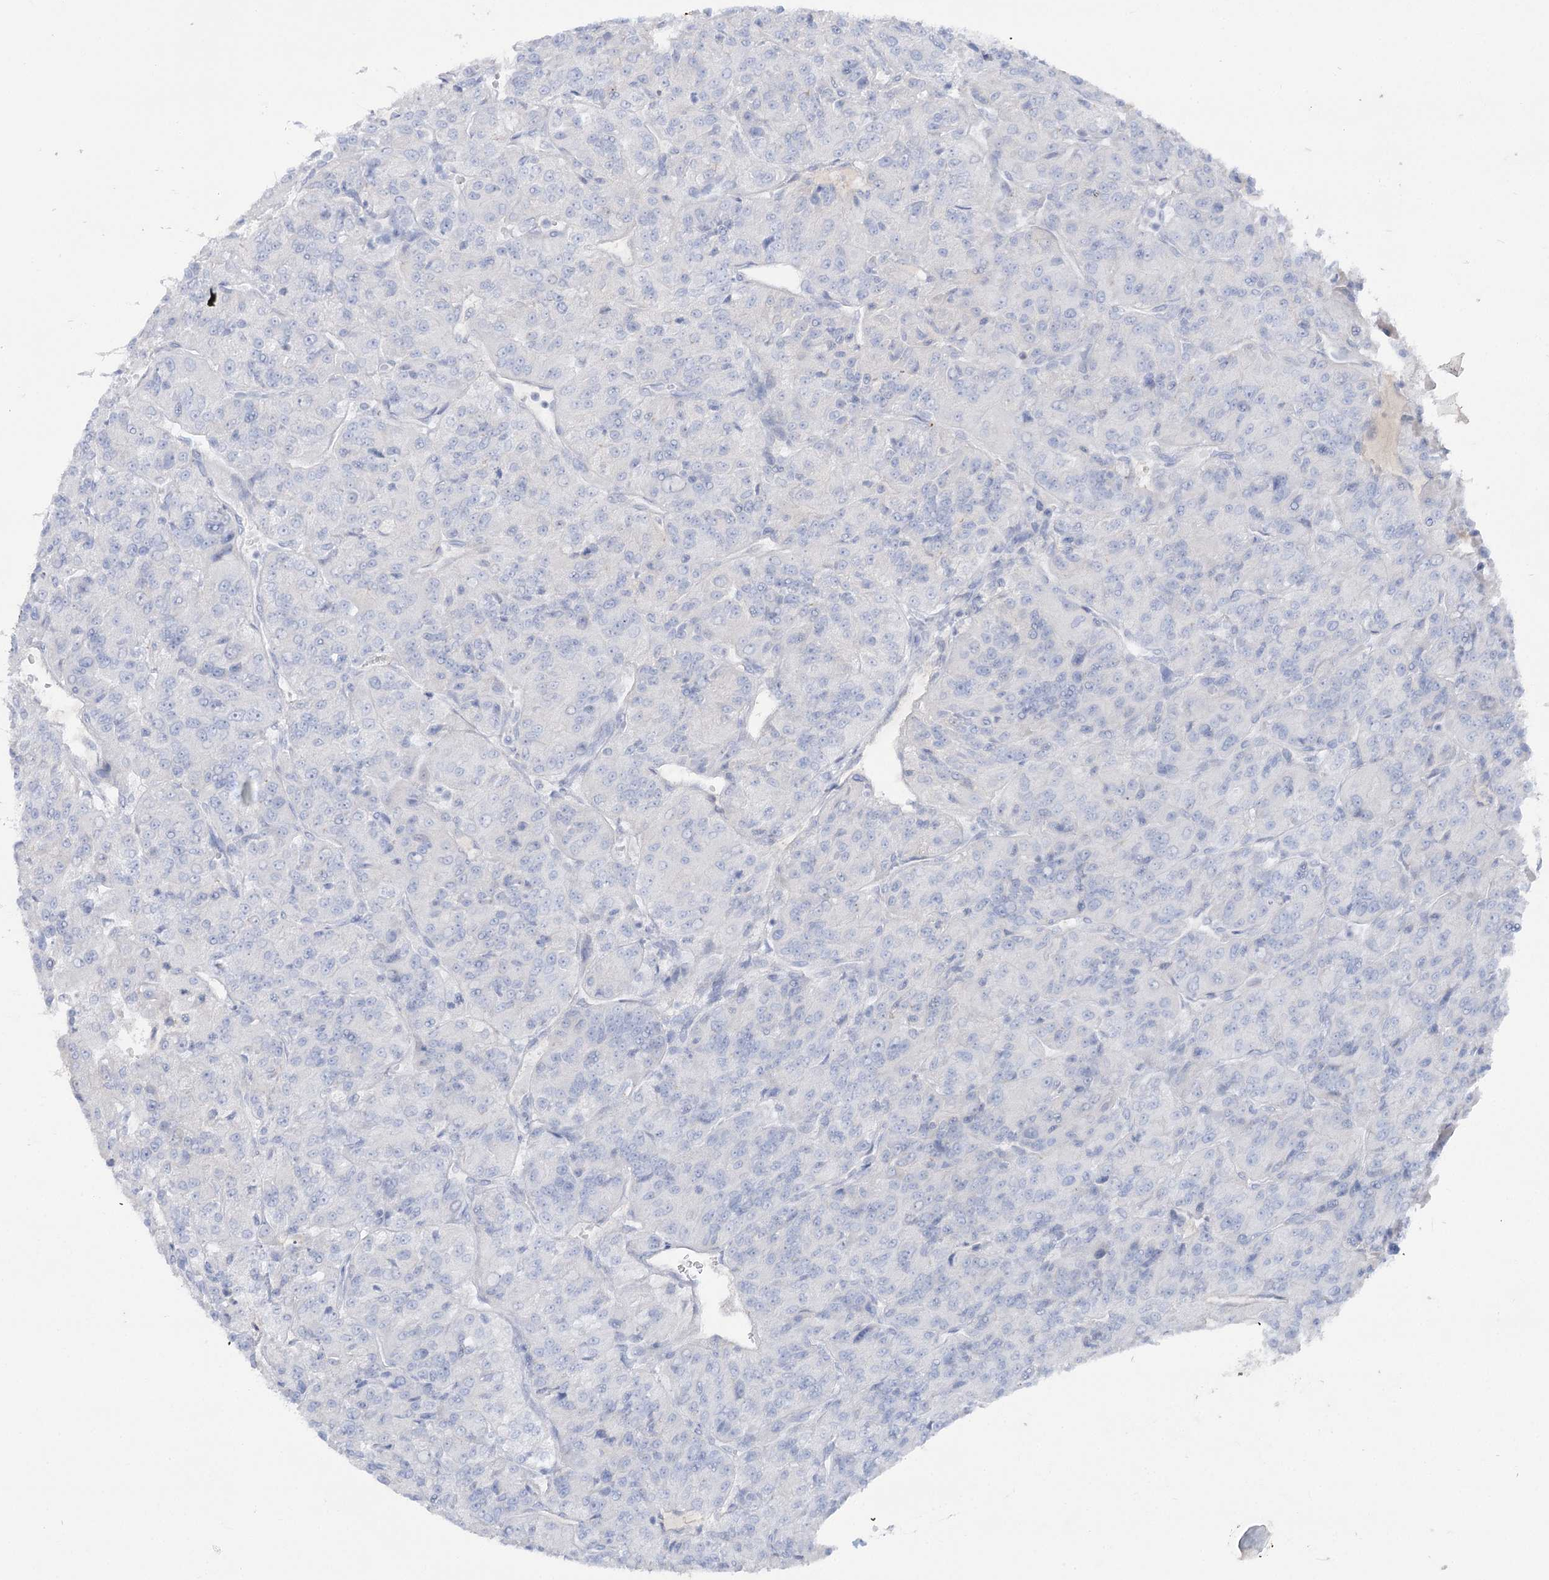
{"staining": {"intensity": "negative", "quantity": "none", "location": "none"}, "tissue": "renal cancer", "cell_type": "Tumor cells", "image_type": "cancer", "snomed": [{"axis": "morphology", "description": "Adenocarcinoma, NOS"}, {"axis": "topography", "description": "Kidney"}], "caption": "This photomicrograph is of renal adenocarcinoma stained with immunohistochemistry (IHC) to label a protein in brown with the nuclei are counter-stained blue. There is no expression in tumor cells.", "gene": "GBF1", "patient": {"sex": "female", "age": 63}}